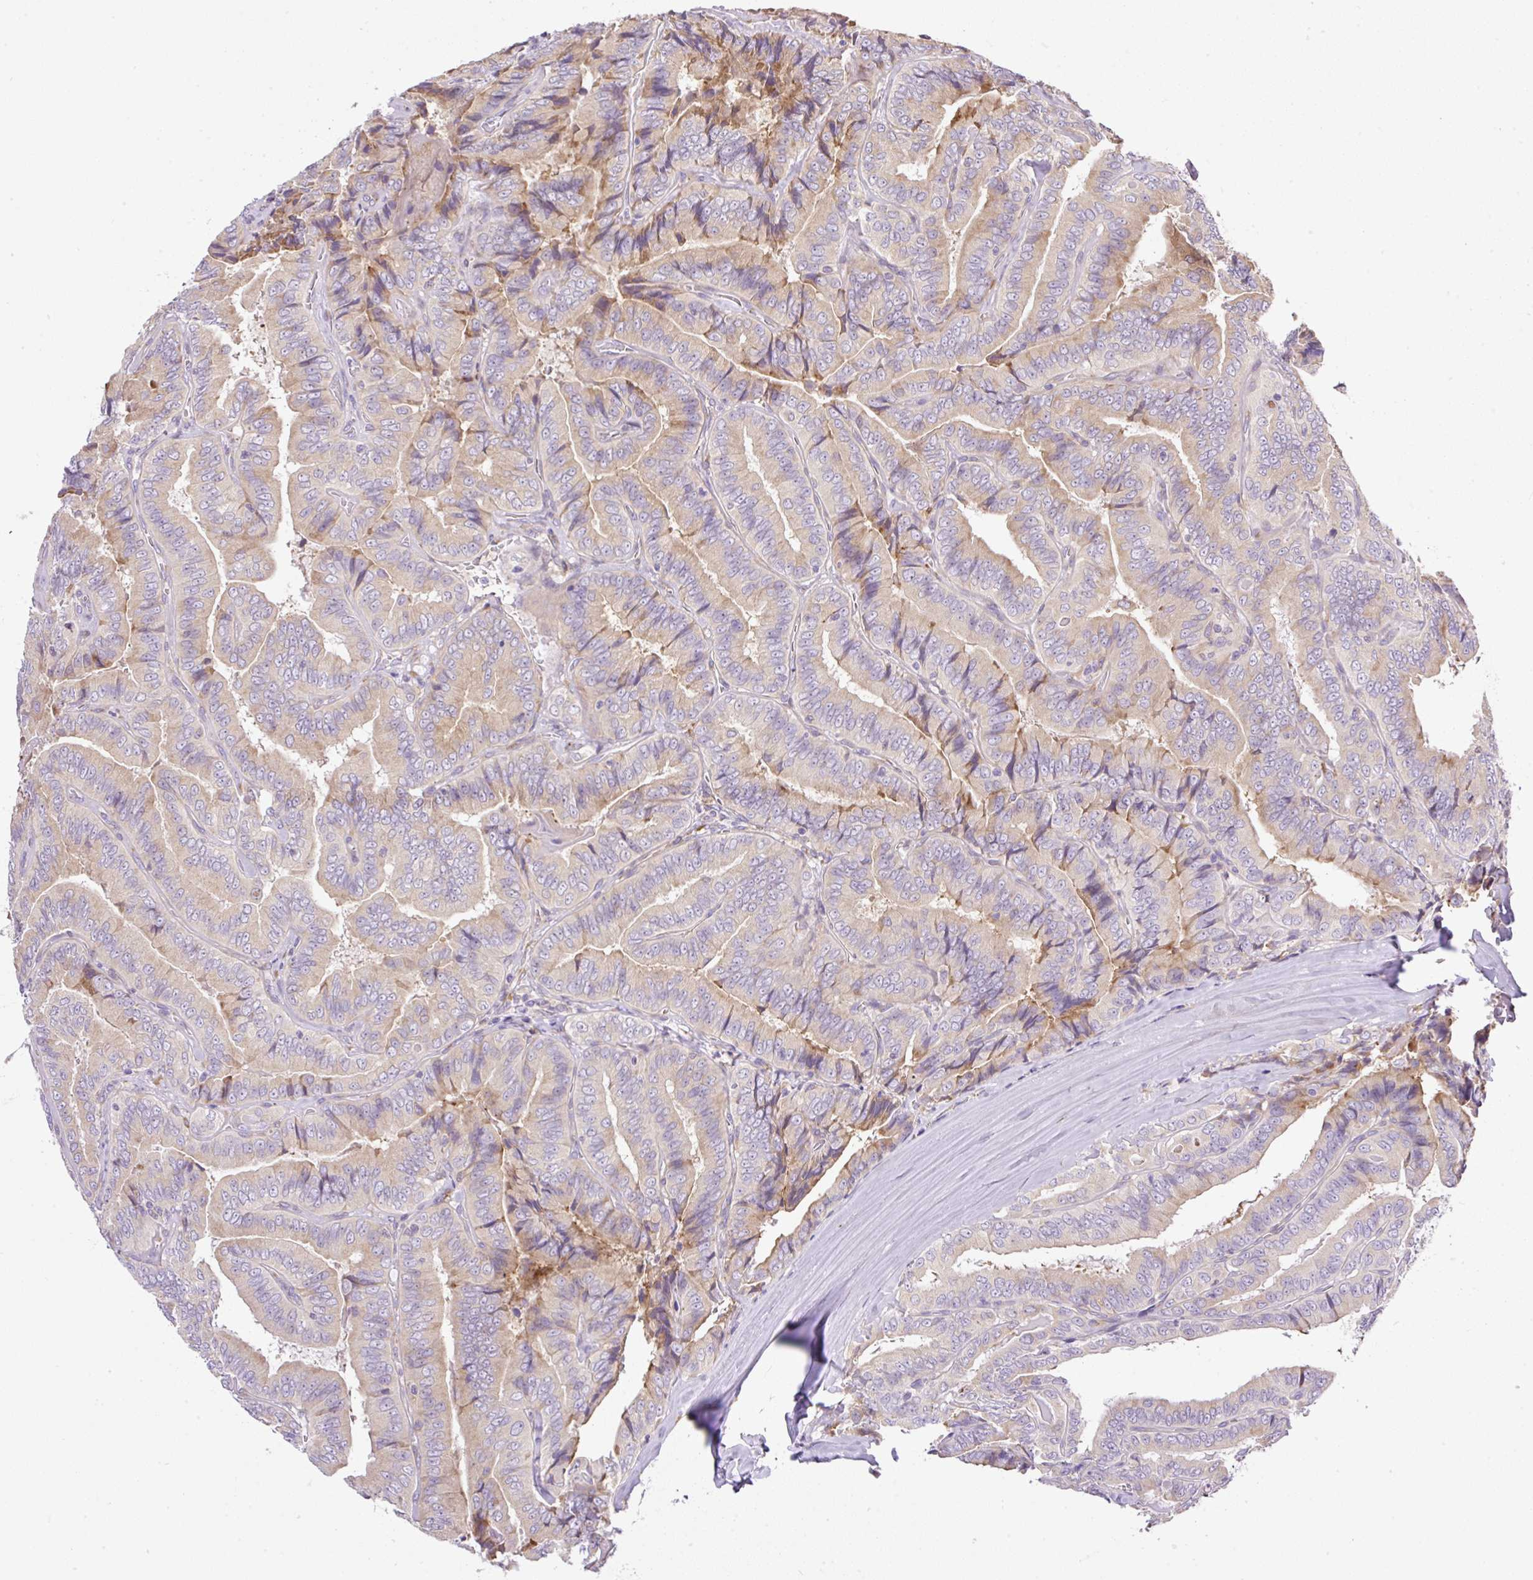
{"staining": {"intensity": "weak", "quantity": ">75%", "location": "cytoplasmic/membranous"}, "tissue": "thyroid cancer", "cell_type": "Tumor cells", "image_type": "cancer", "snomed": [{"axis": "morphology", "description": "Papillary adenocarcinoma, NOS"}, {"axis": "topography", "description": "Thyroid gland"}], "caption": "Thyroid cancer (papillary adenocarcinoma) tissue displays weak cytoplasmic/membranous expression in approximately >75% of tumor cells, visualized by immunohistochemistry.", "gene": "POFUT1", "patient": {"sex": "male", "age": 61}}